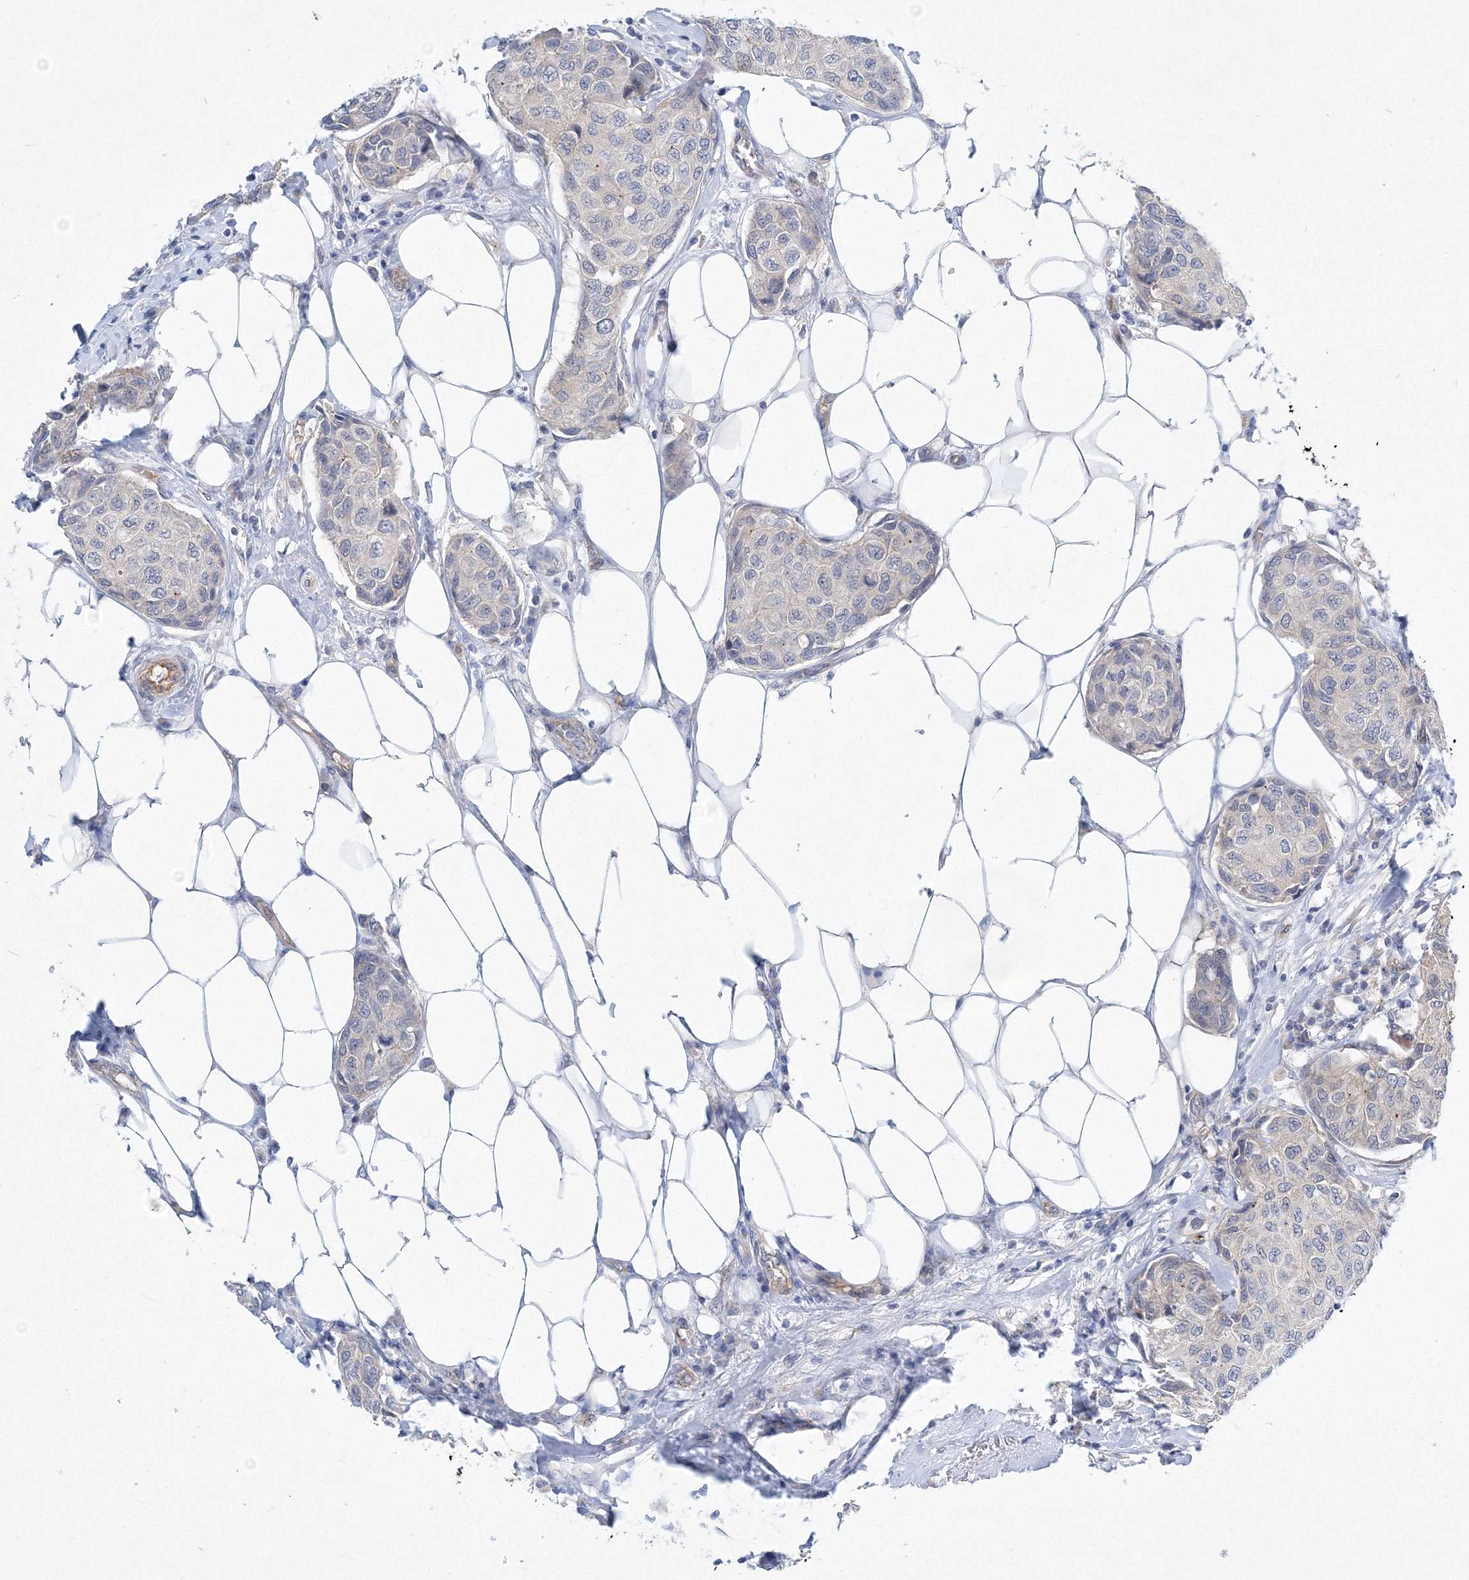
{"staining": {"intensity": "negative", "quantity": "none", "location": "none"}, "tissue": "breast cancer", "cell_type": "Tumor cells", "image_type": "cancer", "snomed": [{"axis": "morphology", "description": "Duct carcinoma"}, {"axis": "topography", "description": "Breast"}], "caption": "Tumor cells are negative for brown protein staining in intraductal carcinoma (breast).", "gene": "TANC1", "patient": {"sex": "female", "age": 80}}